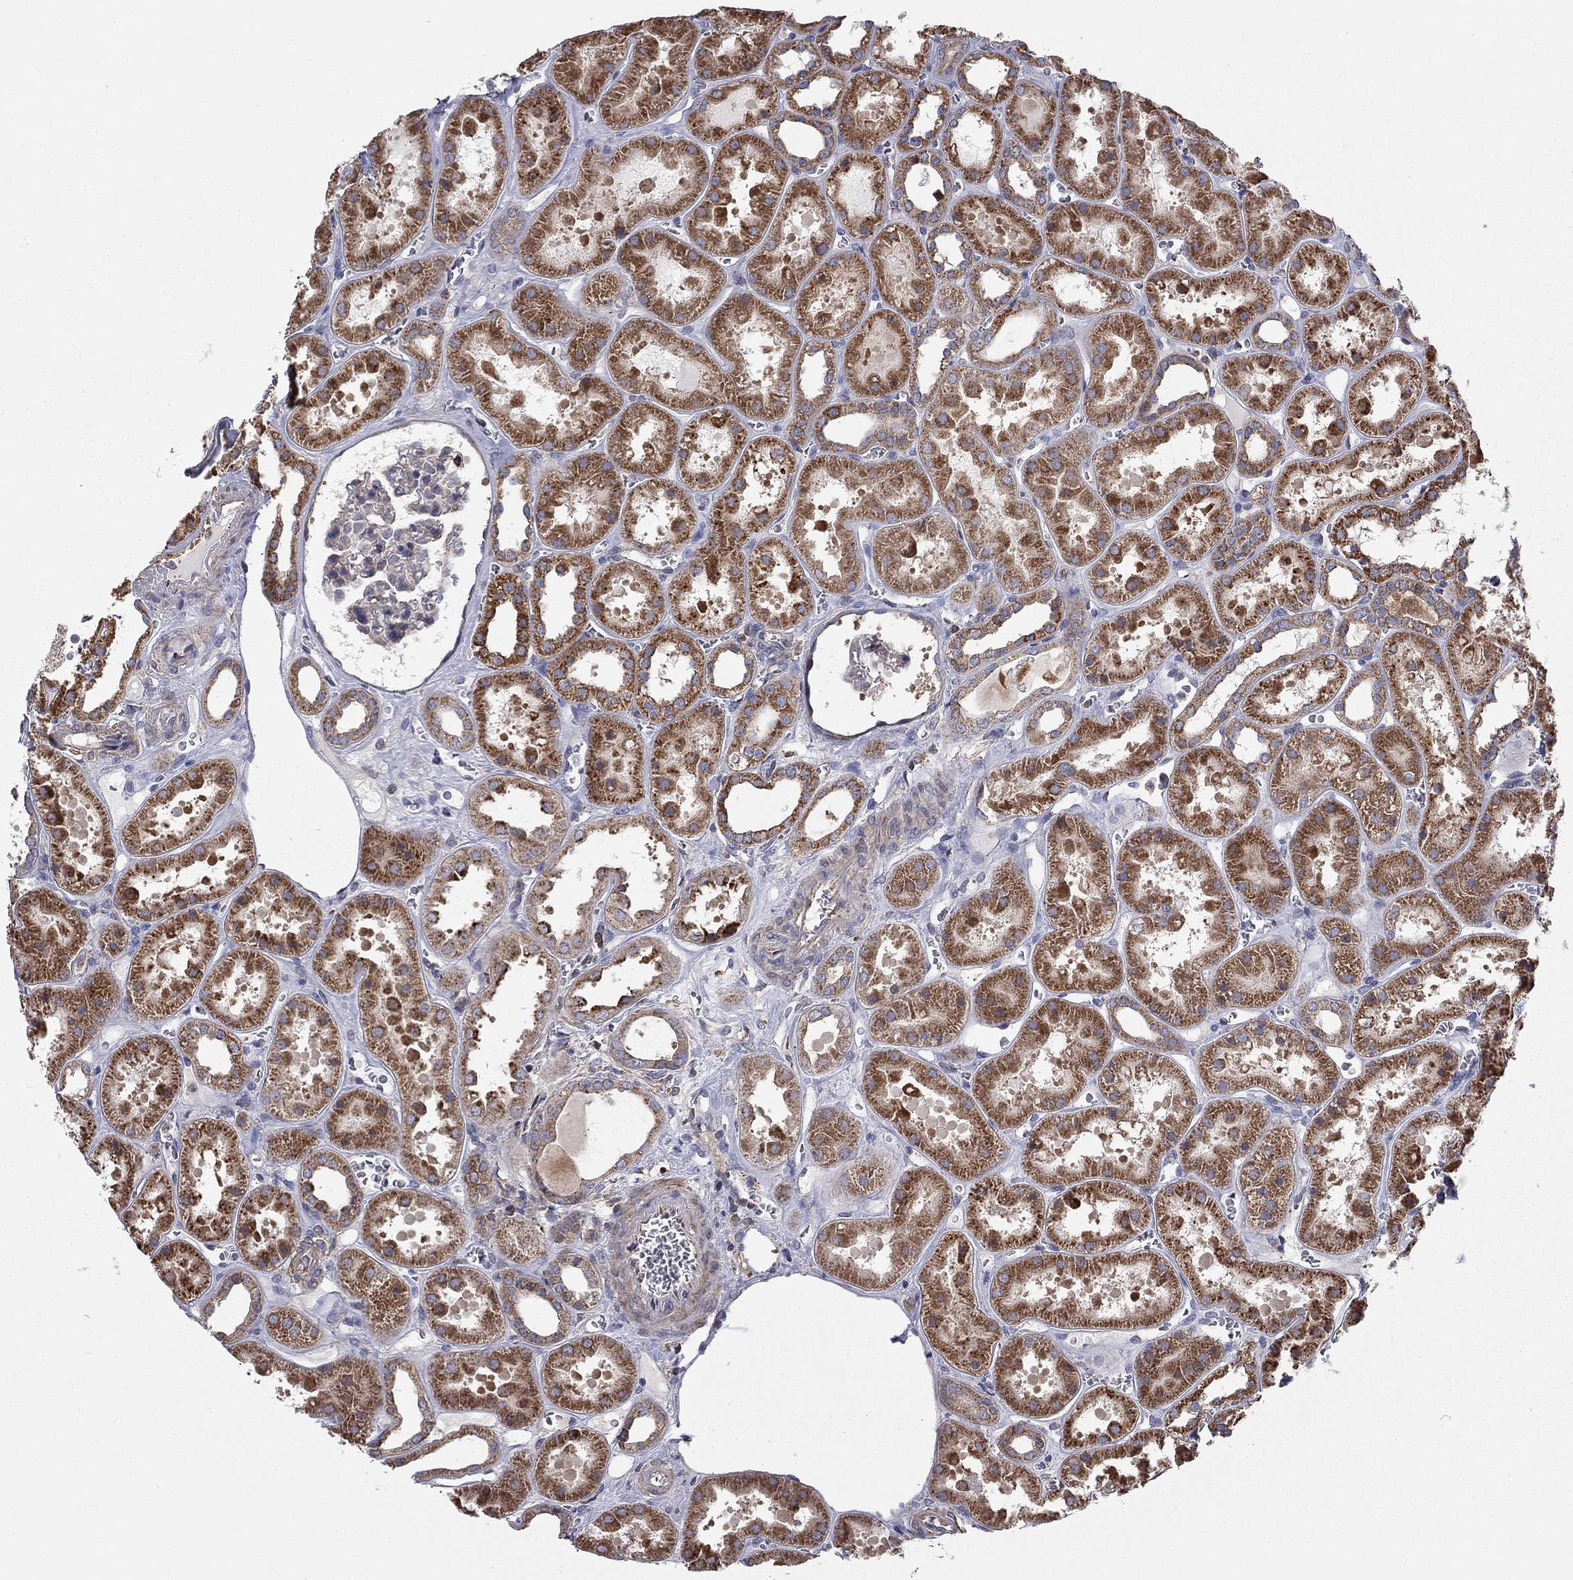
{"staining": {"intensity": "negative", "quantity": "none", "location": "none"}, "tissue": "kidney", "cell_type": "Cells in glomeruli", "image_type": "normal", "snomed": [{"axis": "morphology", "description": "Normal tissue, NOS"}, {"axis": "topography", "description": "Kidney"}], "caption": "Immunohistochemistry (IHC) histopathology image of benign kidney: kidney stained with DAB shows no significant protein expression in cells in glomeruli. (Stains: DAB immunohistochemistry with hematoxylin counter stain, Microscopy: brightfield microscopy at high magnification).", "gene": "KANSL1L", "patient": {"sex": "female", "age": 41}}